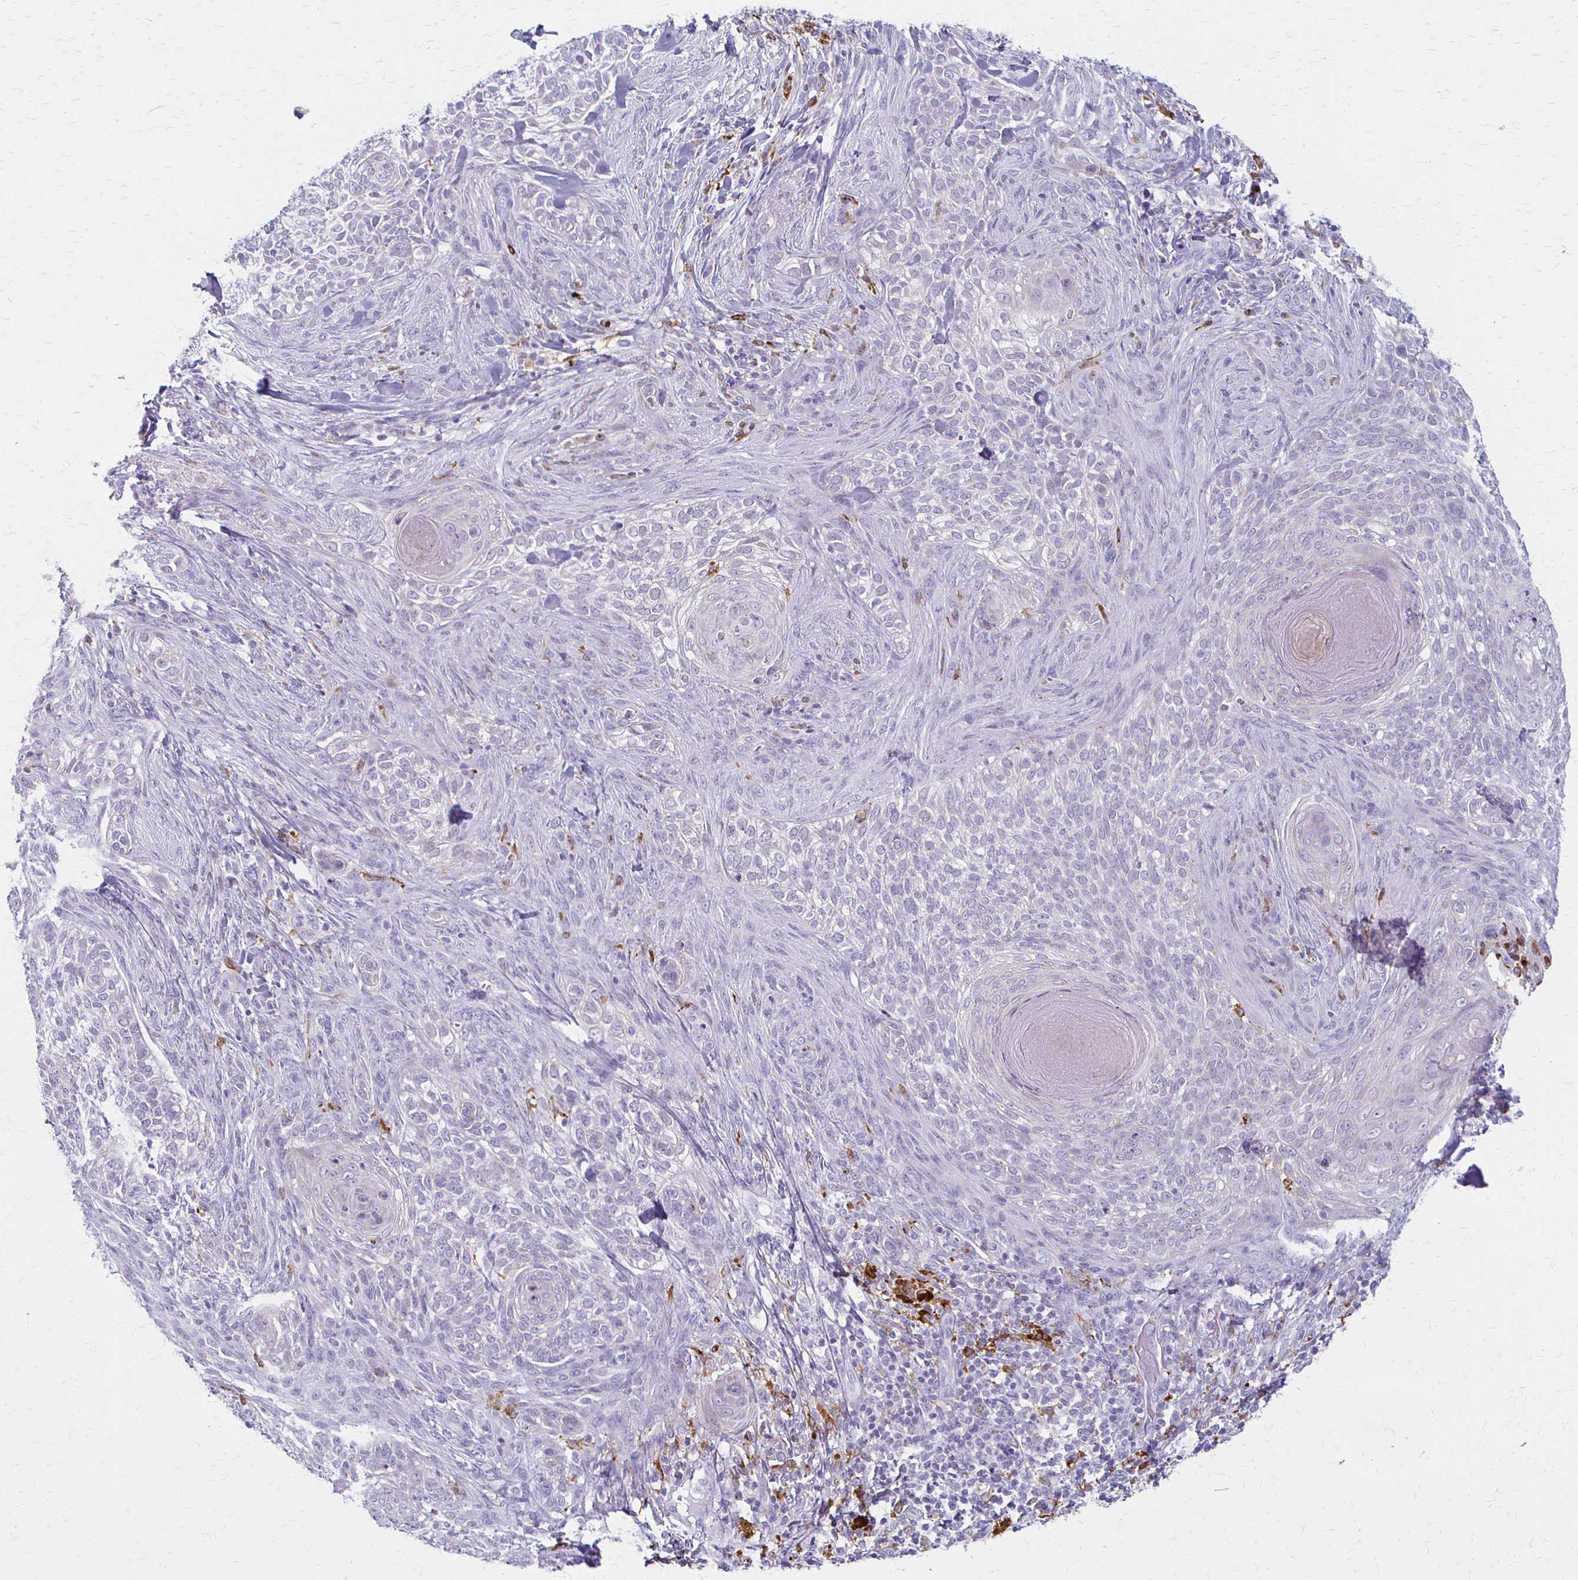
{"staining": {"intensity": "negative", "quantity": "none", "location": "none"}, "tissue": "skin cancer", "cell_type": "Tumor cells", "image_type": "cancer", "snomed": [{"axis": "morphology", "description": "Basal cell carcinoma"}, {"axis": "topography", "description": "Skin"}], "caption": "Skin cancer (basal cell carcinoma) was stained to show a protein in brown. There is no significant staining in tumor cells. (Immunohistochemistry (ihc), brightfield microscopy, high magnification).", "gene": "ACP5", "patient": {"sex": "female", "age": 48}}